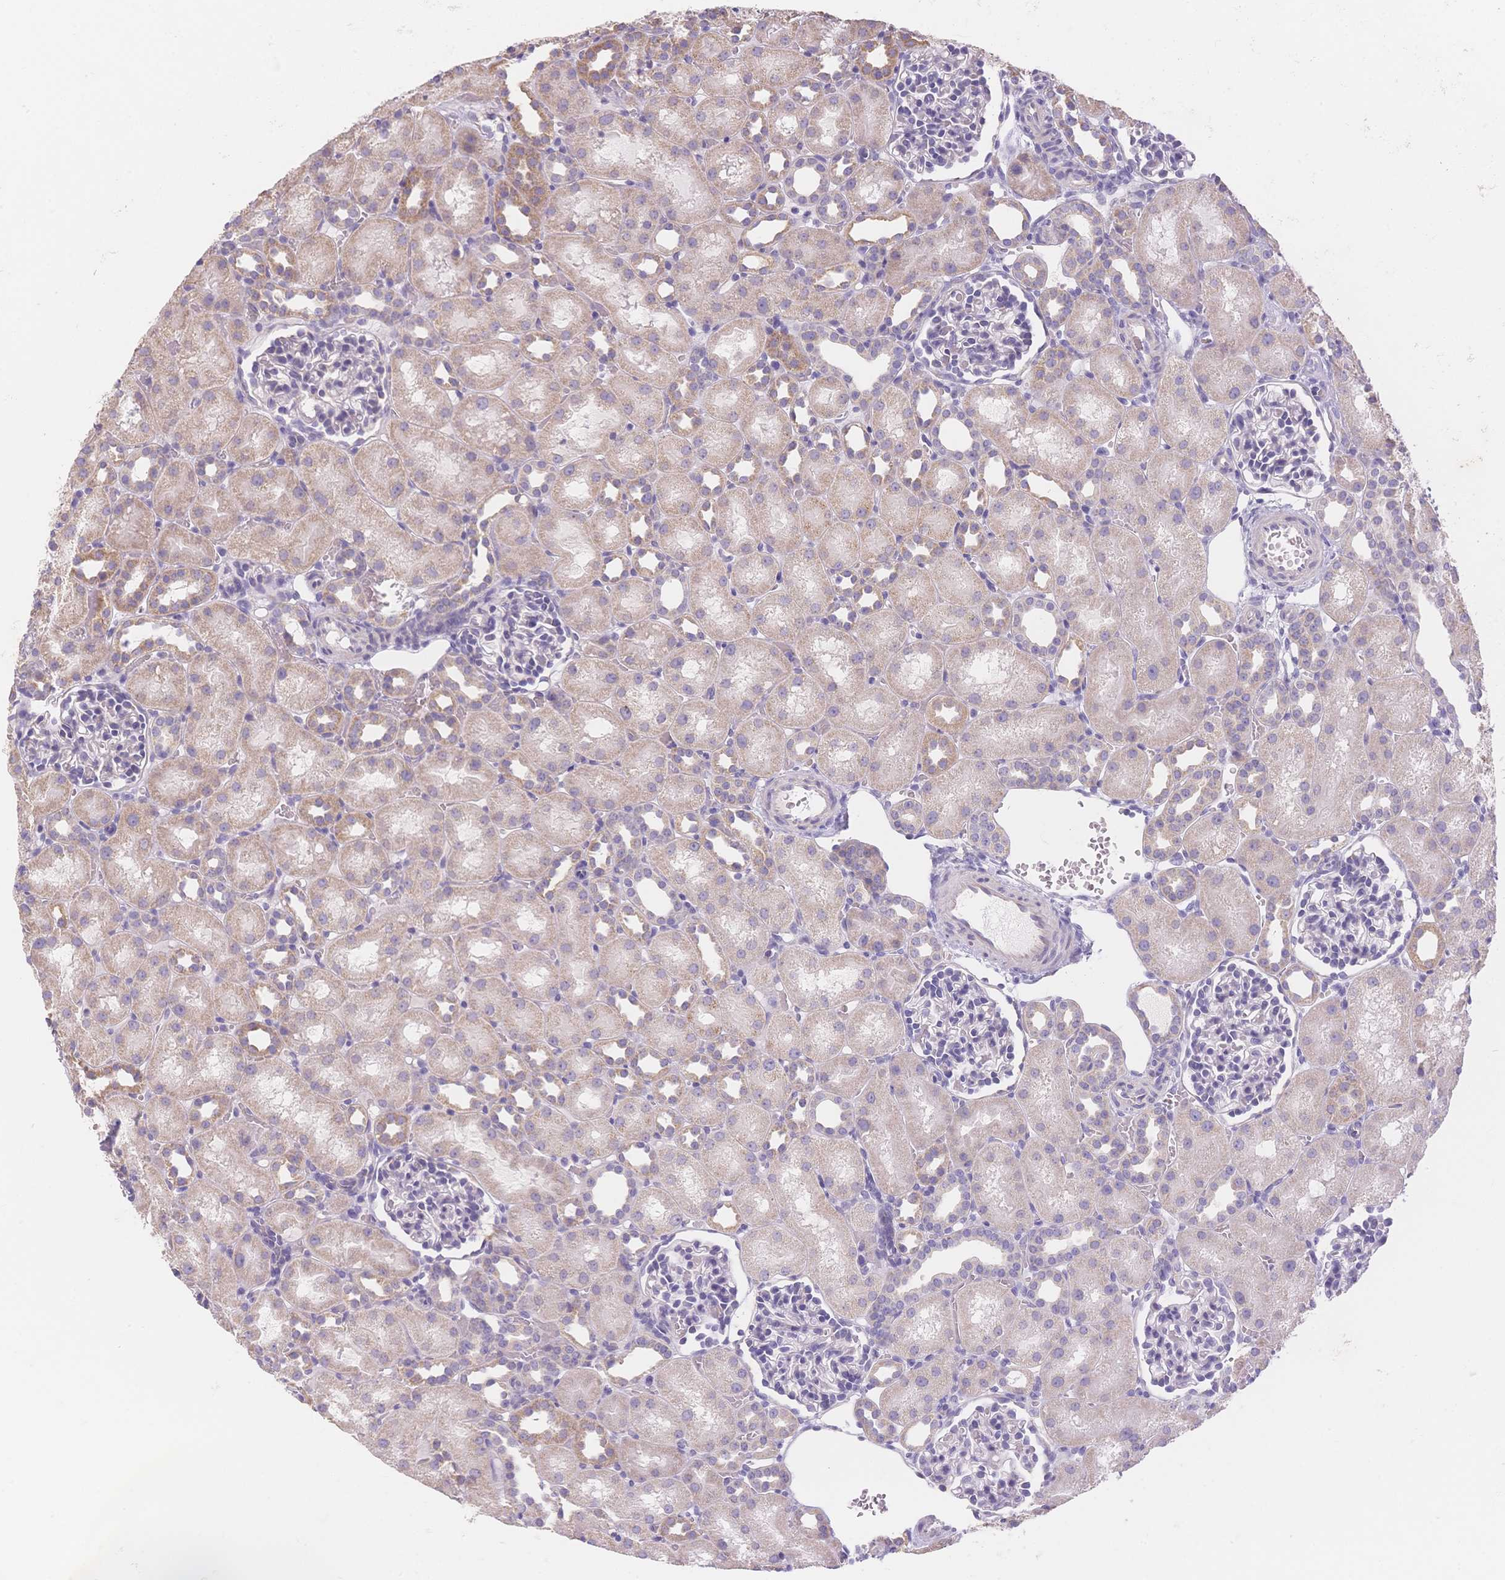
{"staining": {"intensity": "negative", "quantity": "none", "location": "none"}, "tissue": "kidney", "cell_type": "Cells in glomeruli", "image_type": "normal", "snomed": [{"axis": "morphology", "description": "Normal tissue, NOS"}, {"axis": "topography", "description": "Kidney"}], "caption": "Immunohistochemical staining of unremarkable human kidney displays no significant positivity in cells in glomeruli.", "gene": "SMYD1", "patient": {"sex": "male", "age": 1}}